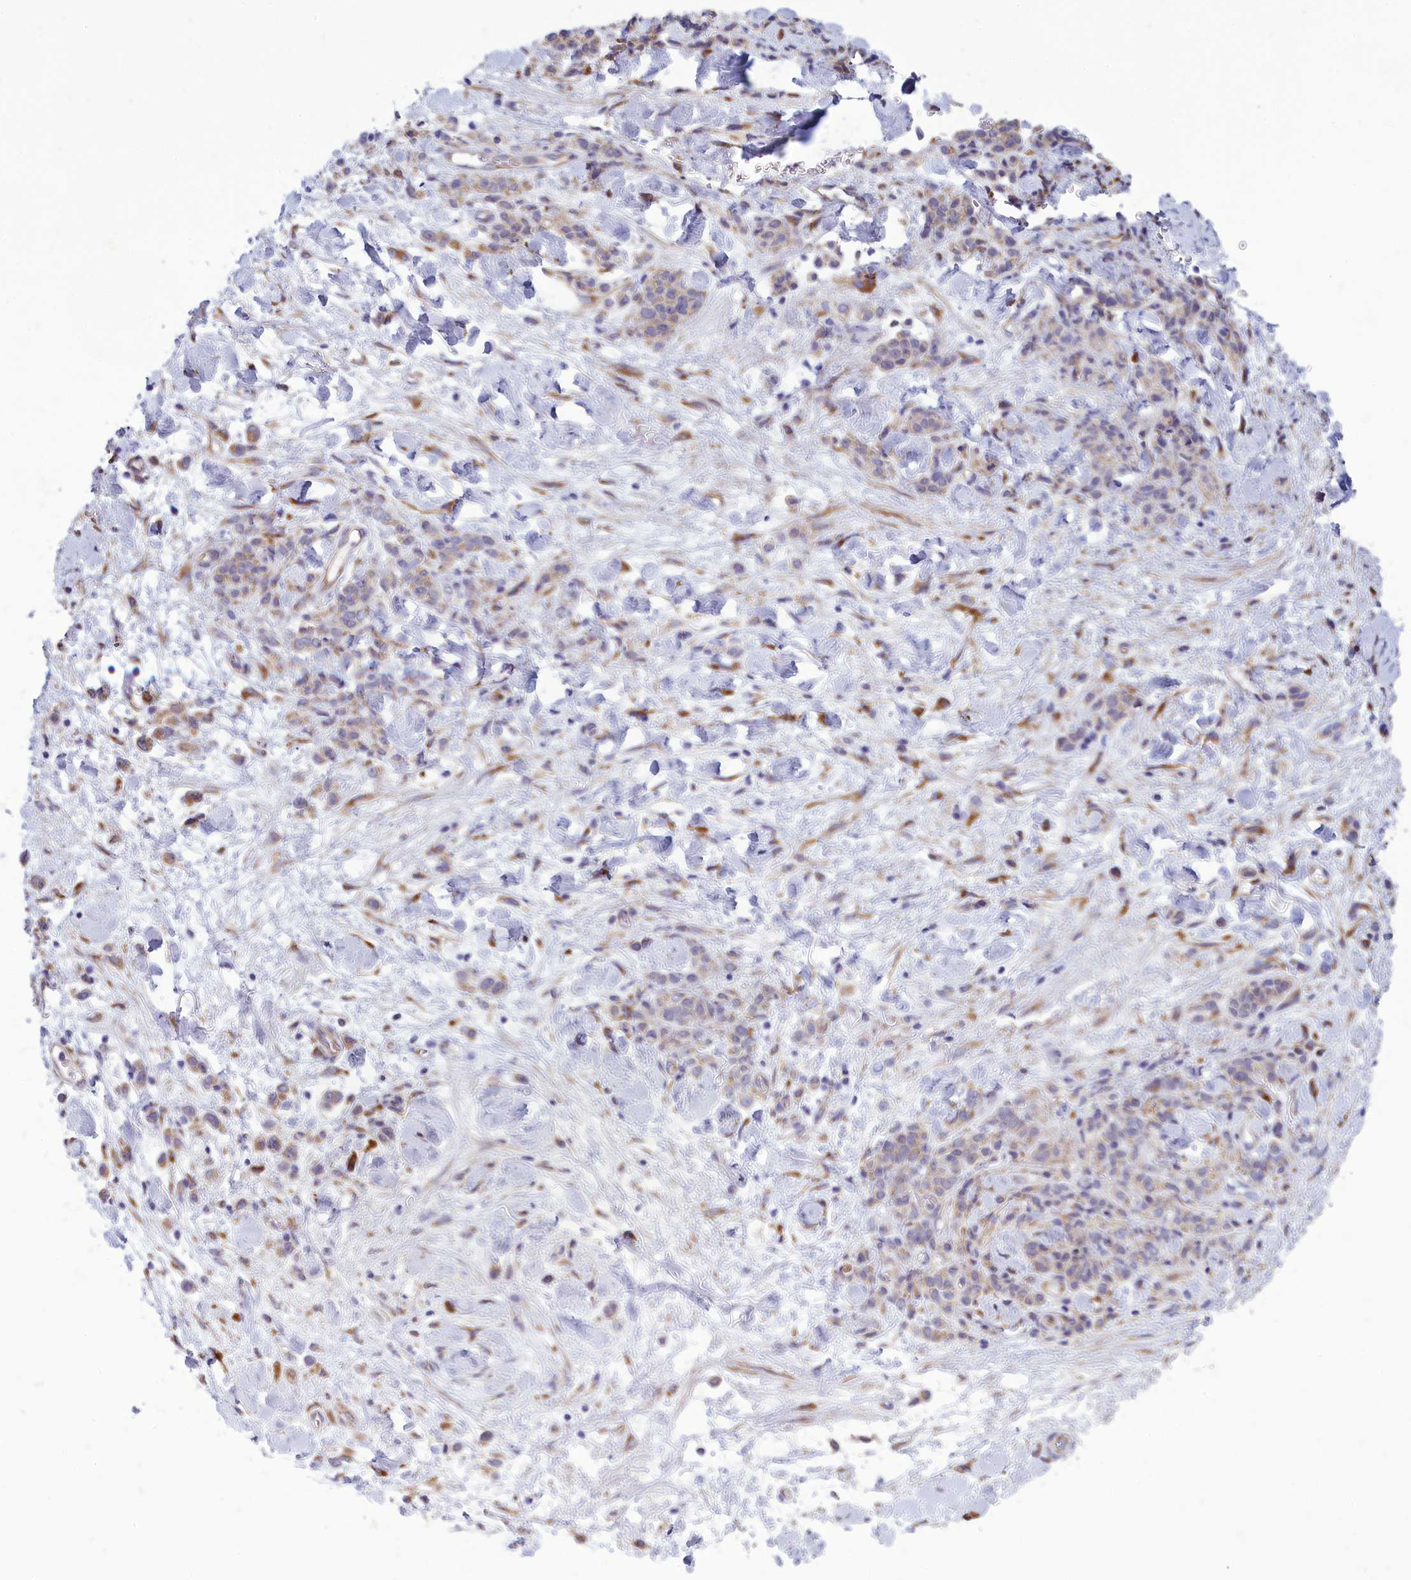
{"staining": {"intensity": "weak", "quantity": "25%-75%", "location": "cytoplasmic/membranous"}, "tissue": "stomach cancer", "cell_type": "Tumor cells", "image_type": "cancer", "snomed": [{"axis": "morphology", "description": "Normal tissue, NOS"}, {"axis": "morphology", "description": "Adenocarcinoma, NOS"}, {"axis": "topography", "description": "Stomach"}], "caption": "Tumor cells demonstrate low levels of weak cytoplasmic/membranous expression in about 25%-75% of cells in adenocarcinoma (stomach).", "gene": "CENATAC", "patient": {"sex": "male", "age": 82}}